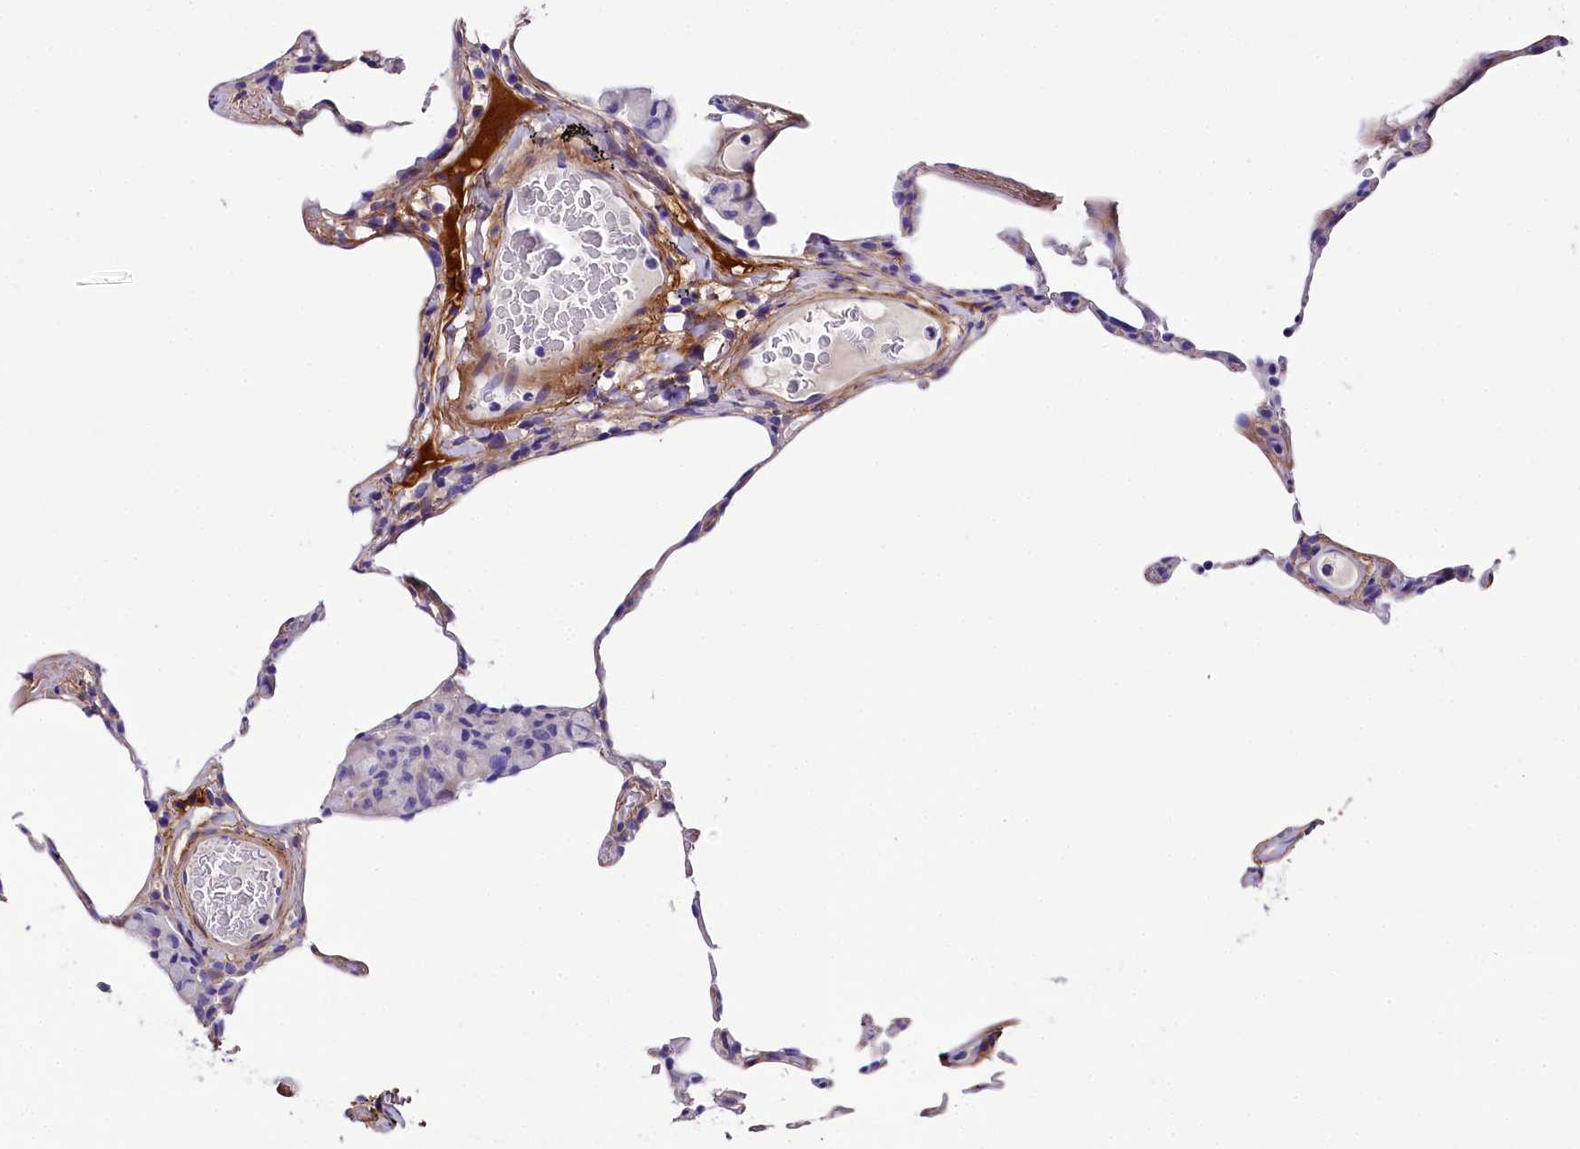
{"staining": {"intensity": "moderate", "quantity": "25%-75%", "location": "cytoplasmic/membranous"}, "tissue": "lung", "cell_type": "Alveolar cells", "image_type": "normal", "snomed": [{"axis": "morphology", "description": "Normal tissue, NOS"}, {"axis": "topography", "description": "Lung"}], "caption": "Lung stained with a brown dye displays moderate cytoplasmic/membranous positive positivity in approximately 25%-75% of alveolar cells.", "gene": "SOD3", "patient": {"sex": "female", "age": 57}}